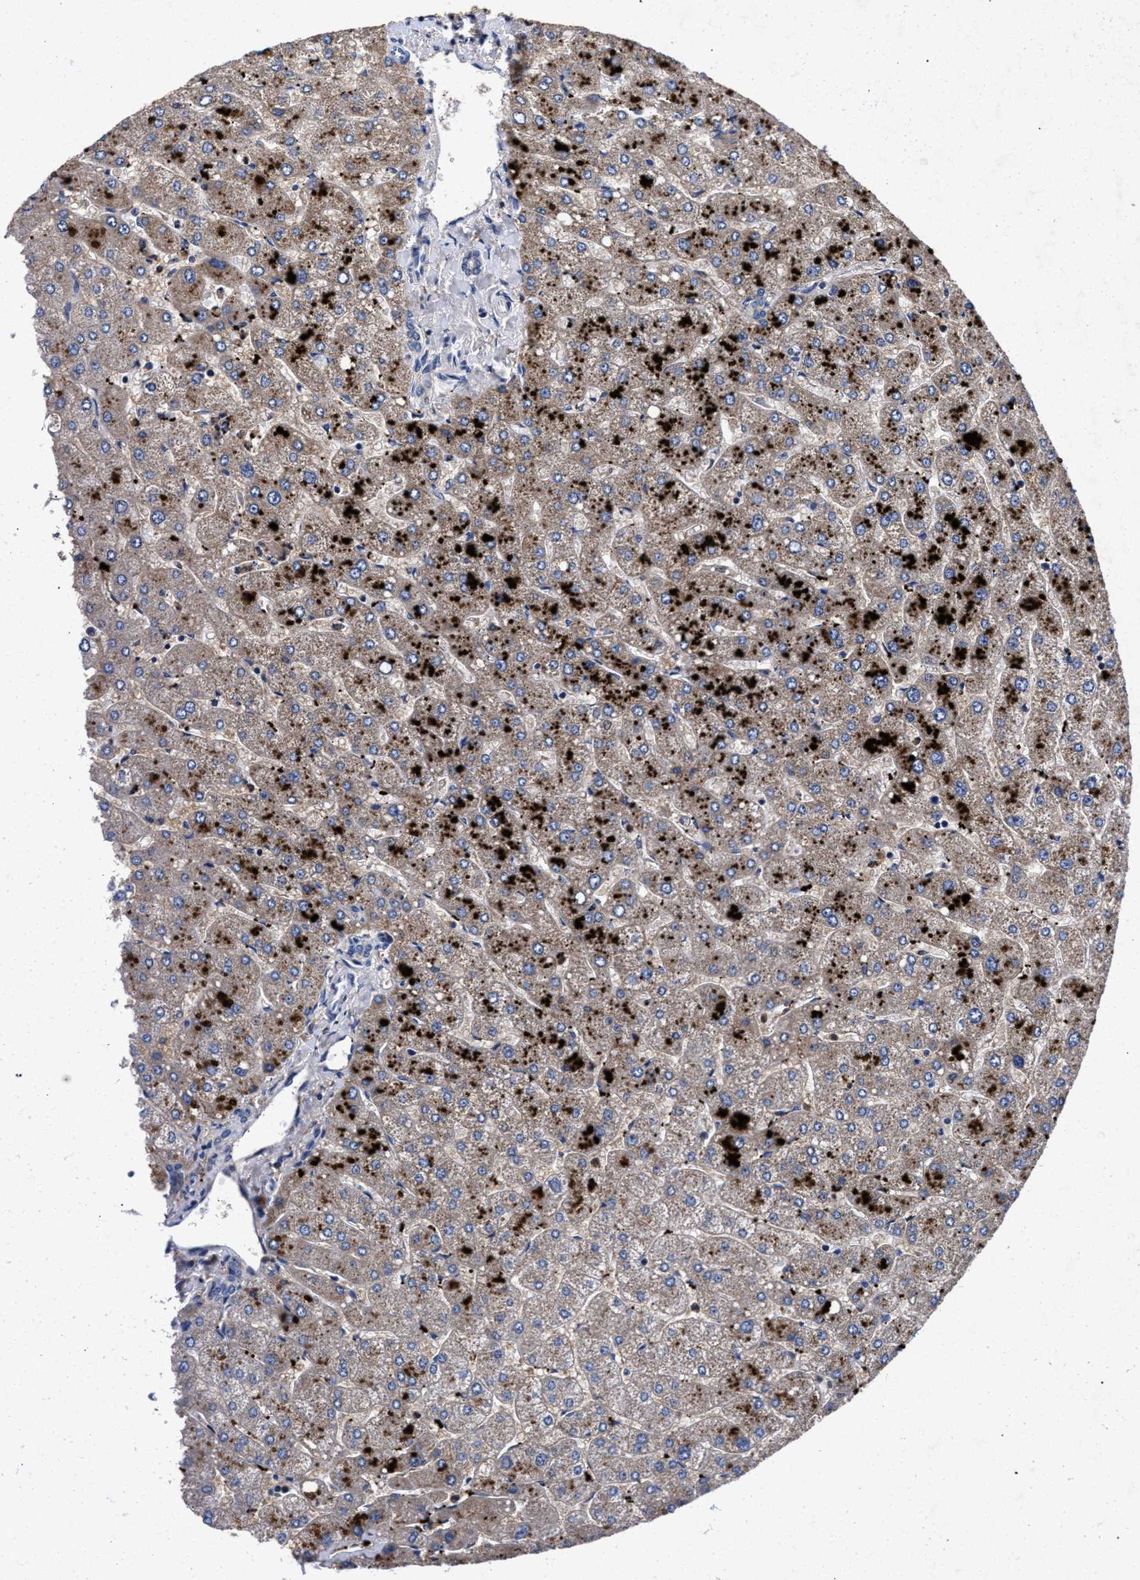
{"staining": {"intensity": "negative", "quantity": "none", "location": "none"}, "tissue": "liver", "cell_type": "Cholangiocytes", "image_type": "normal", "snomed": [{"axis": "morphology", "description": "Normal tissue, NOS"}, {"axis": "topography", "description": "Liver"}], "caption": "Immunohistochemistry (IHC) photomicrograph of unremarkable liver: liver stained with DAB reveals no significant protein expression in cholangiocytes. The staining is performed using DAB brown chromogen with nuclei counter-stained in using hematoxylin.", "gene": "HSD17B14", "patient": {"sex": "male", "age": 55}}